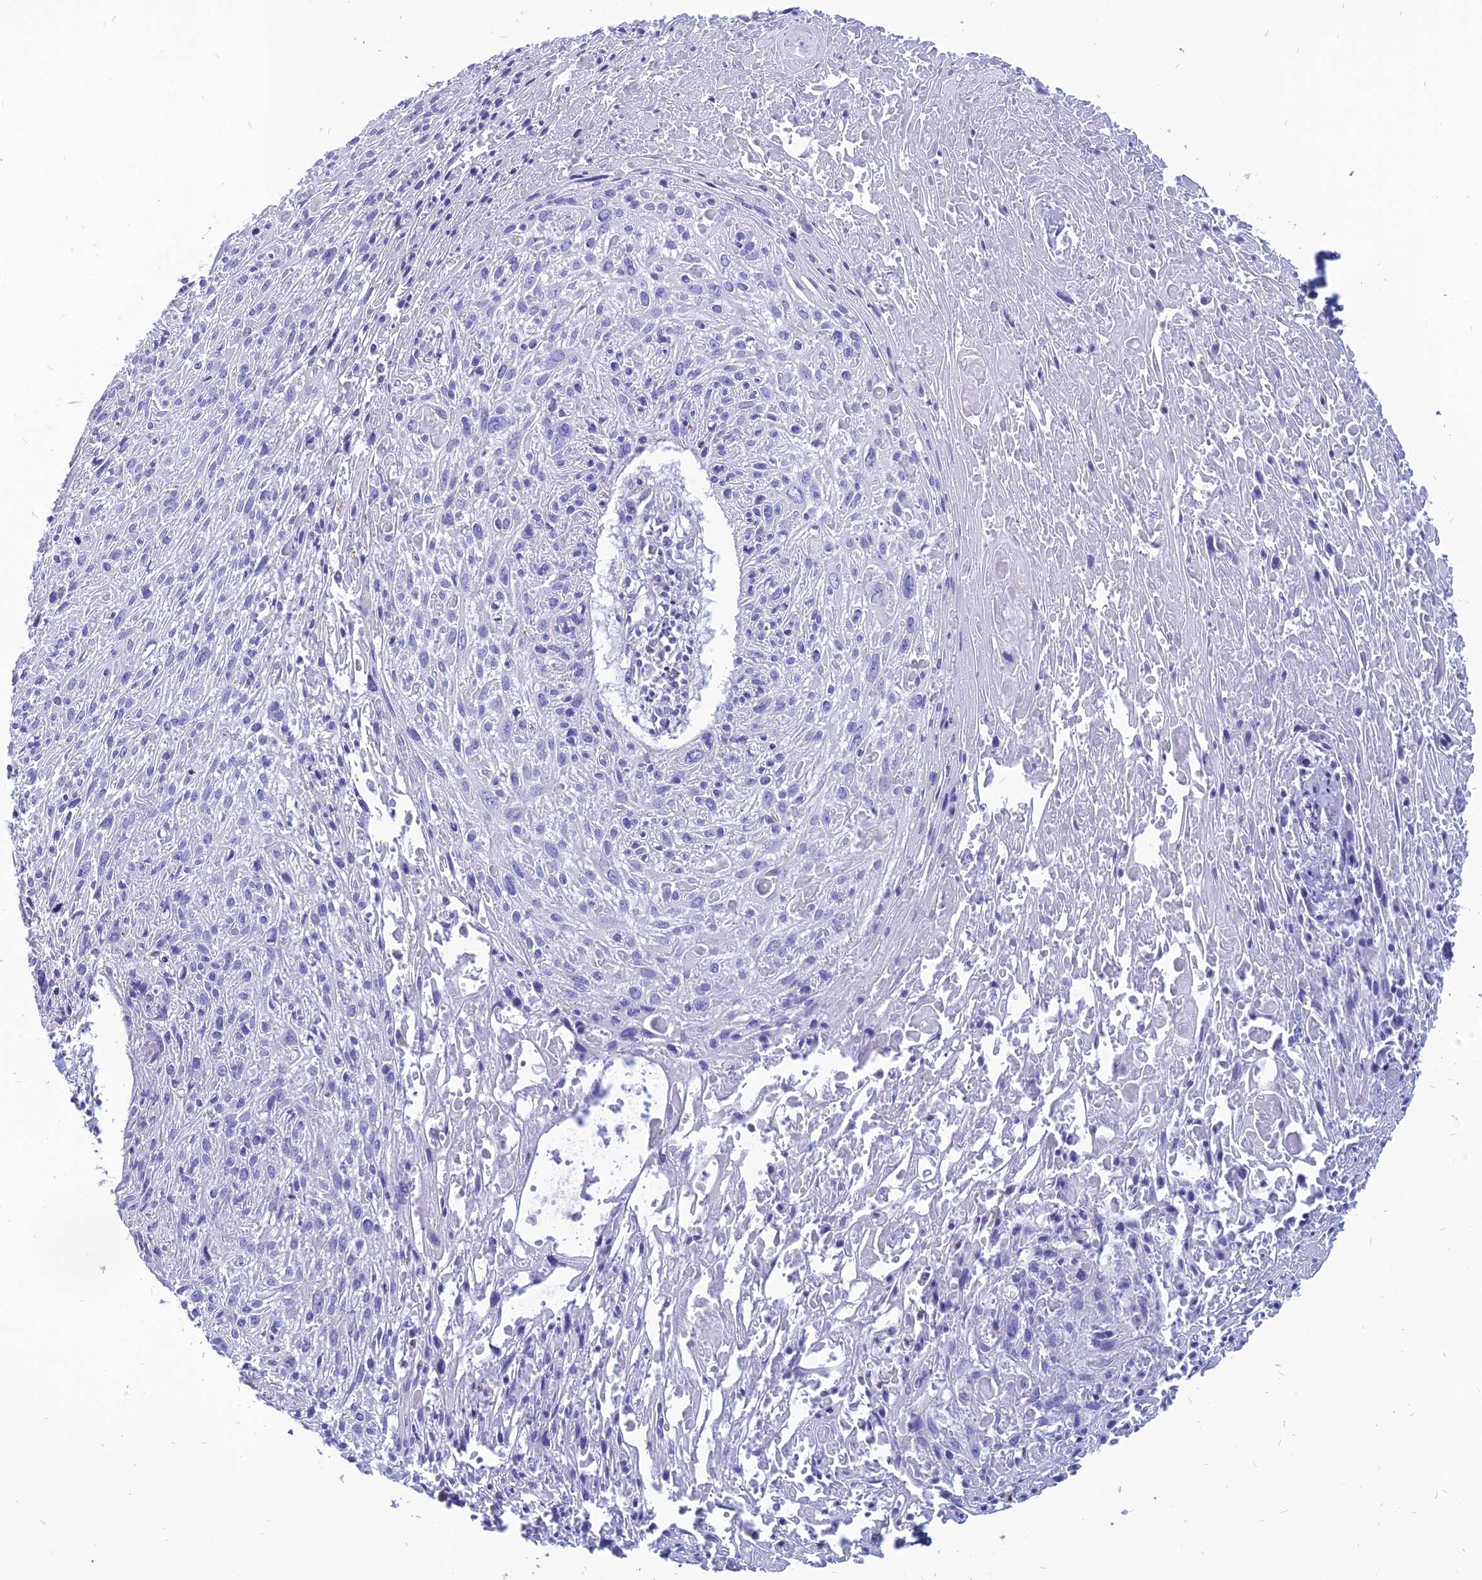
{"staining": {"intensity": "negative", "quantity": "none", "location": "none"}, "tissue": "cervical cancer", "cell_type": "Tumor cells", "image_type": "cancer", "snomed": [{"axis": "morphology", "description": "Squamous cell carcinoma, NOS"}, {"axis": "topography", "description": "Cervix"}], "caption": "Tumor cells are negative for brown protein staining in cervical cancer.", "gene": "PACC1", "patient": {"sex": "female", "age": 51}}